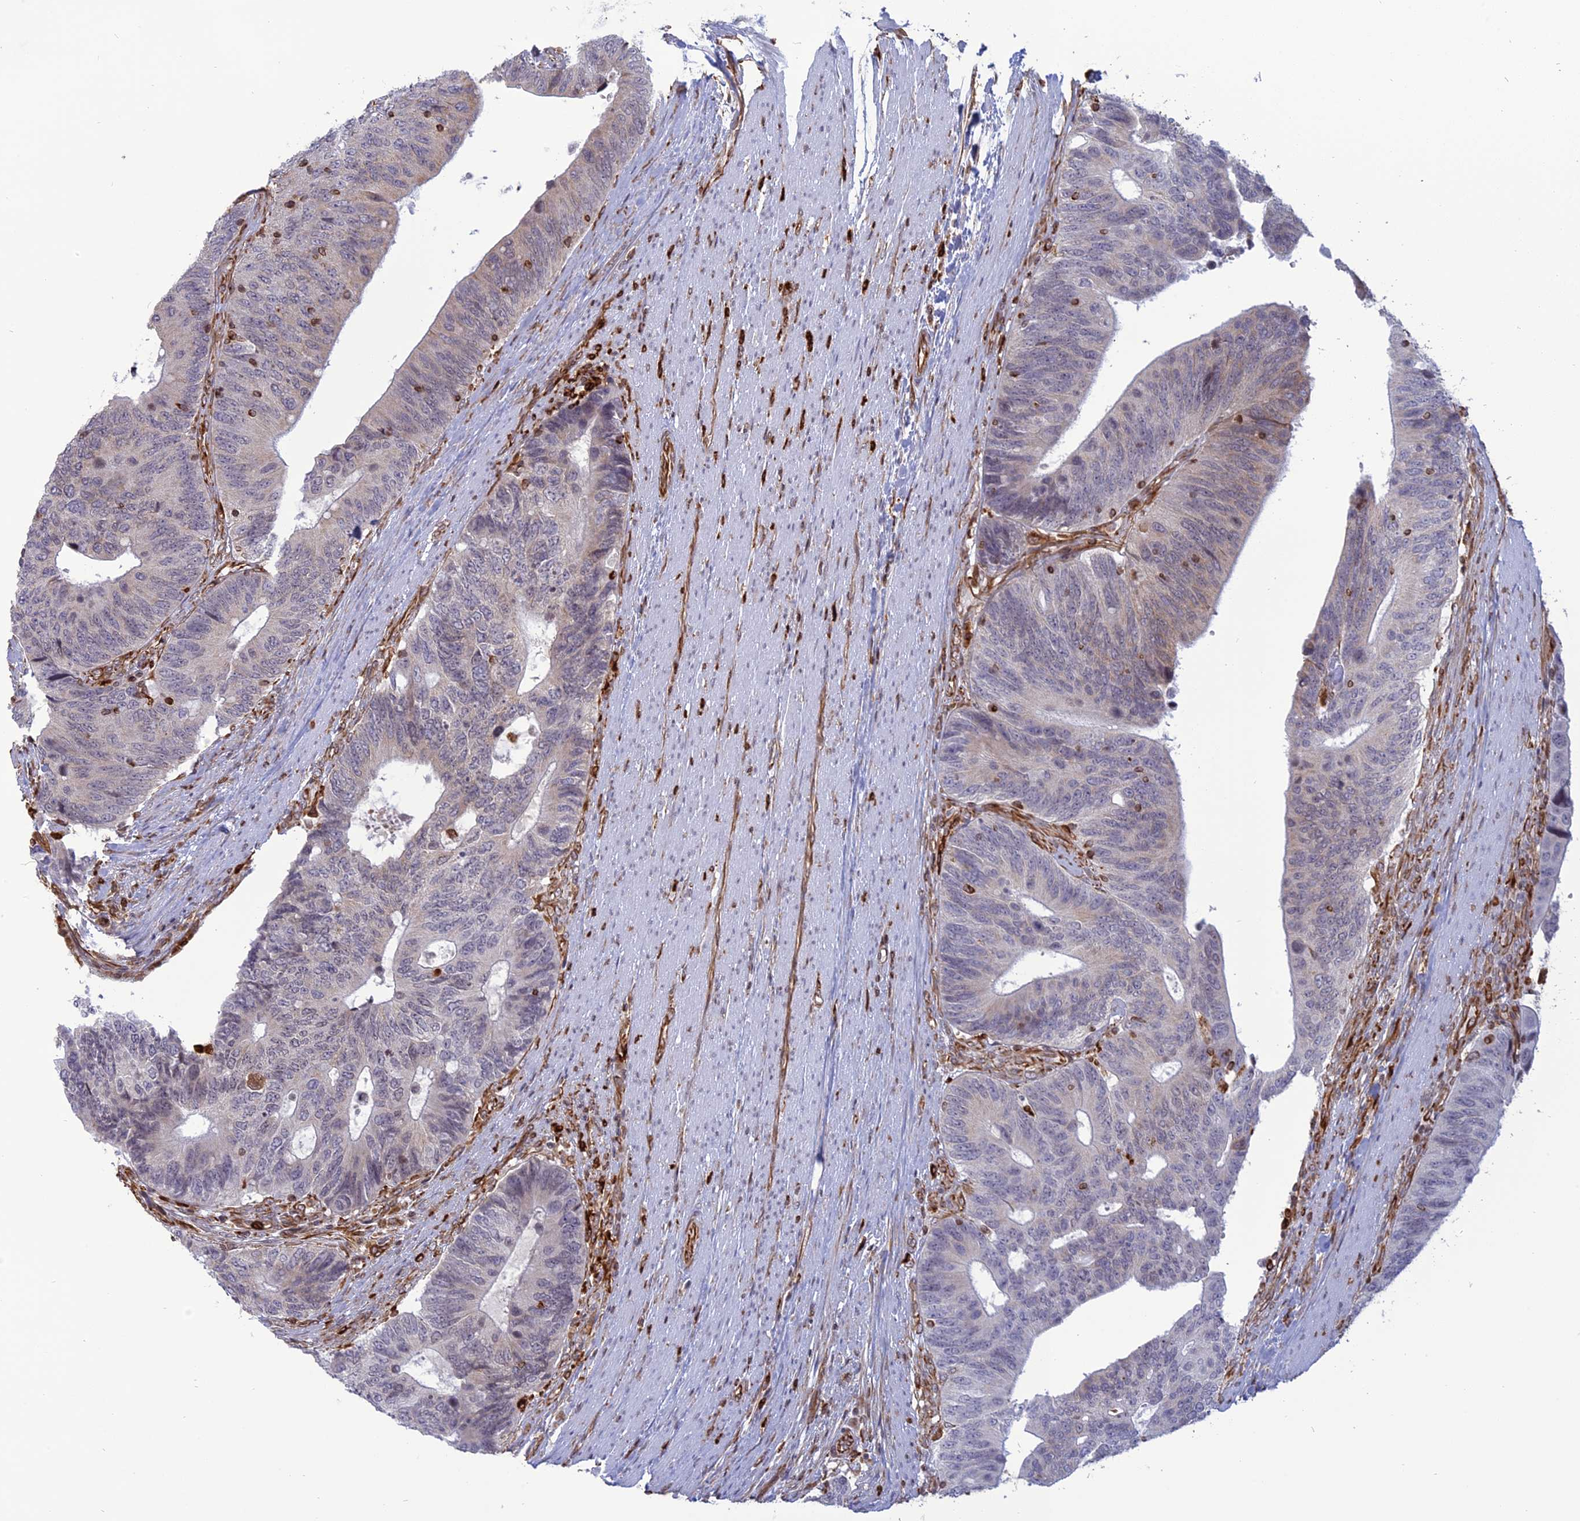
{"staining": {"intensity": "weak", "quantity": "<25%", "location": "cytoplasmic/membranous"}, "tissue": "colorectal cancer", "cell_type": "Tumor cells", "image_type": "cancer", "snomed": [{"axis": "morphology", "description": "Adenocarcinoma, NOS"}, {"axis": "topography", "description": "Colon"}], "caption": "Tumor cells show no significant positivity in adenocarcinoma (colorectal).", "gene": "APOBR", "patient": {"sex": "male", "age": 87}}